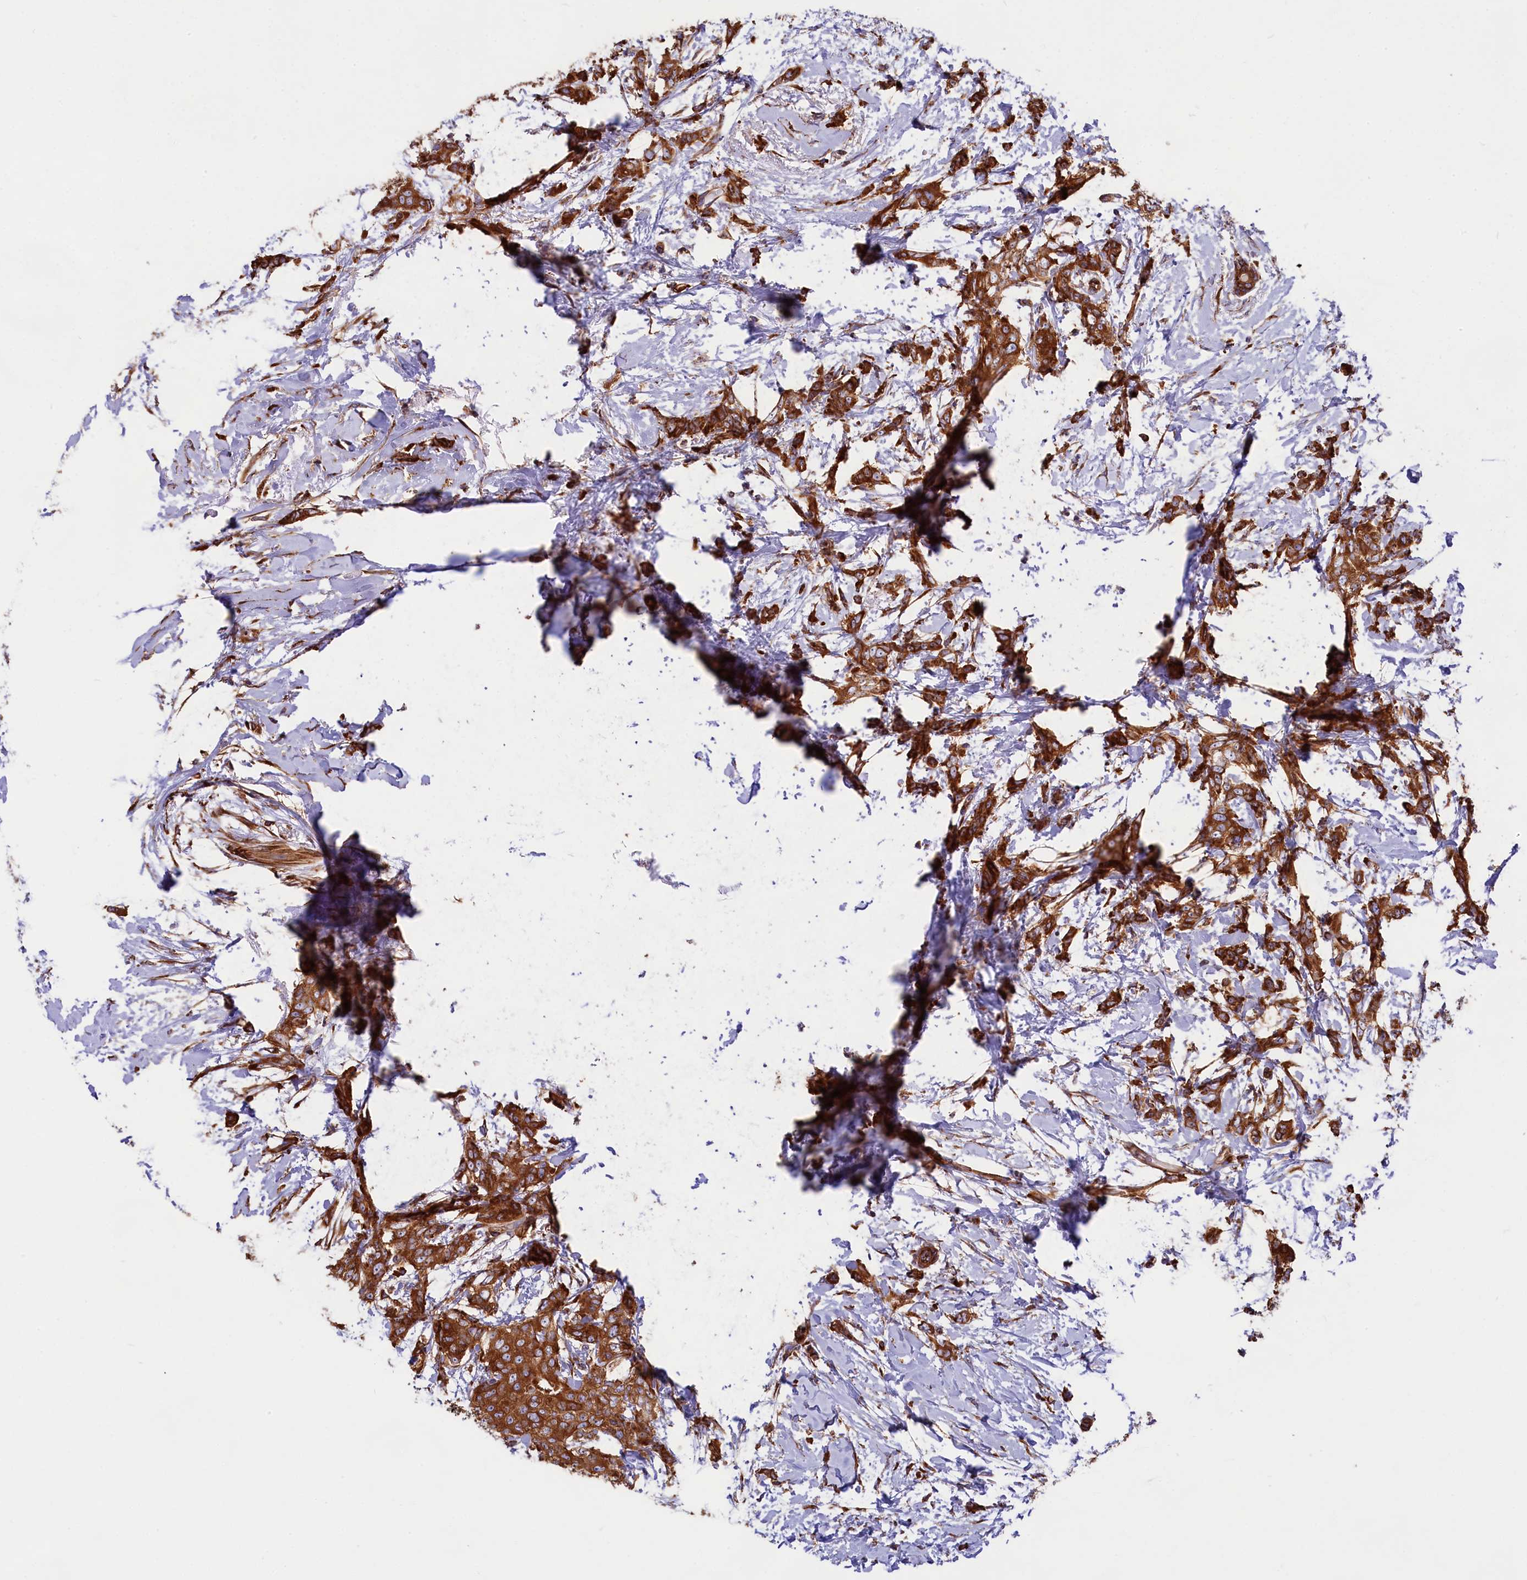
{"staining": {"intensity": "strong", "quantity": ">75%", "location": "cytoplasmic/membranous"}, "tissue": "breast cancer", "cell_type": "Tumor cells", "image_type": "cancer", "snomed": [{"axis": "morphology", "description": "Duct carcinoma"}, {"axis": "topography", "description": "Breast"}], "caption": "The immunohistochemical stain highlights strong cytoplasmic/membranous positivity in tumor cells of breast invasive ductal carcinoma tissue.", "gene": "GYS1", "patient": {"sex": "female", "age": 72}}